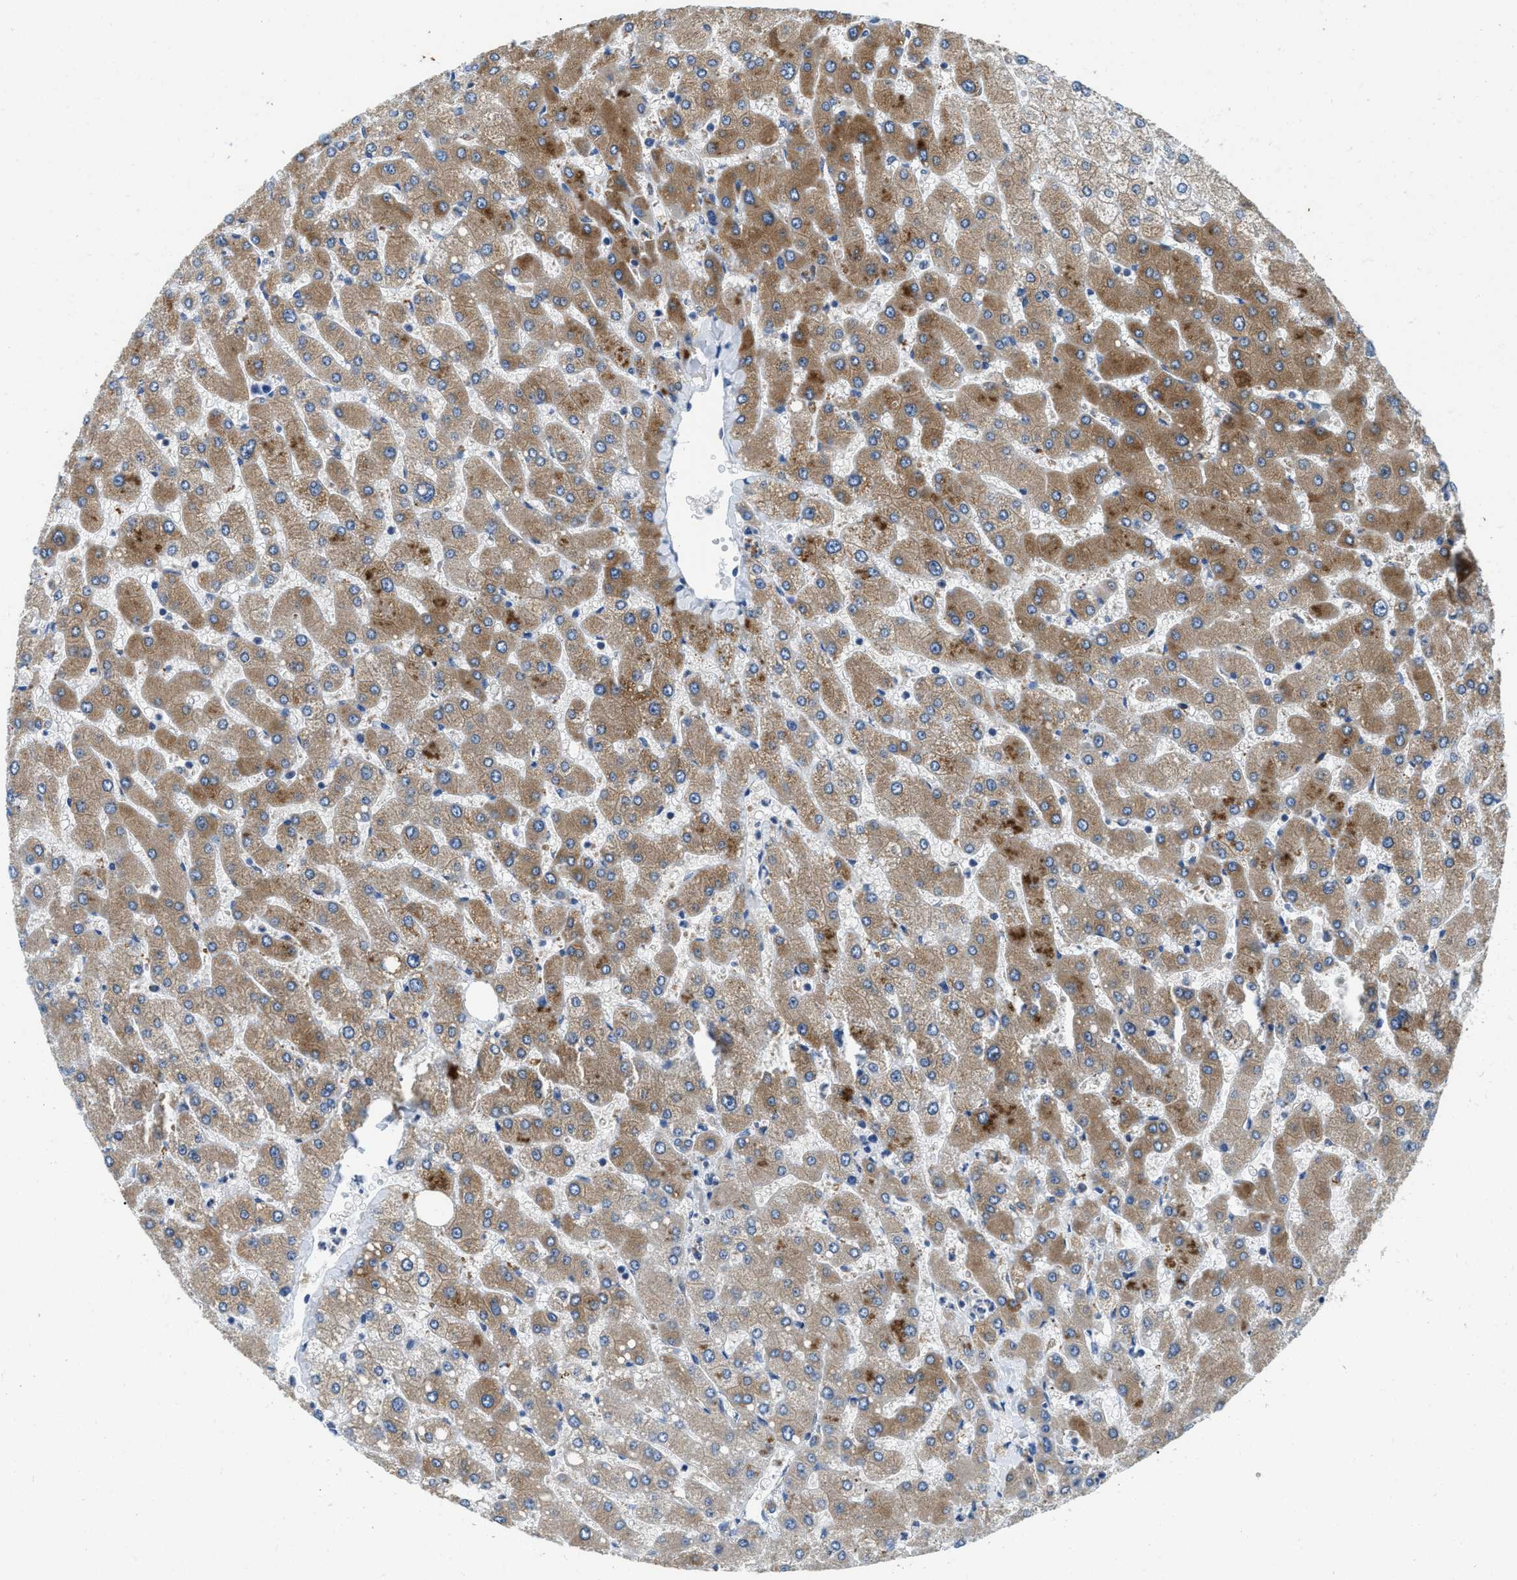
{"staining": {"intensity": "moderate", "quantity": ">75%", "location": "cytoplasmic/membranous"}, "tissue": "liver", "cell_type": "Cholangiocytes", "image_type": "normal", "snomed": [{"axis": "morphology", "description": "Normal tissue, NOS"}, {"axis": "topography", "description": "Liver"}], "caption": "IHC staining of normal liver, which reveals medium levels of moderate cytoplasmic/membranous expression in approximately >75% of cholangiocytes indicating moderate cytoplasmic/membranous protein expression. The staining was performed using DAB (brown) for protein detection and nuclei were counterstained in hematoxylin (blue).", "gene": "HSD17B12", "patient": {"sex": "male", "age": 55}}